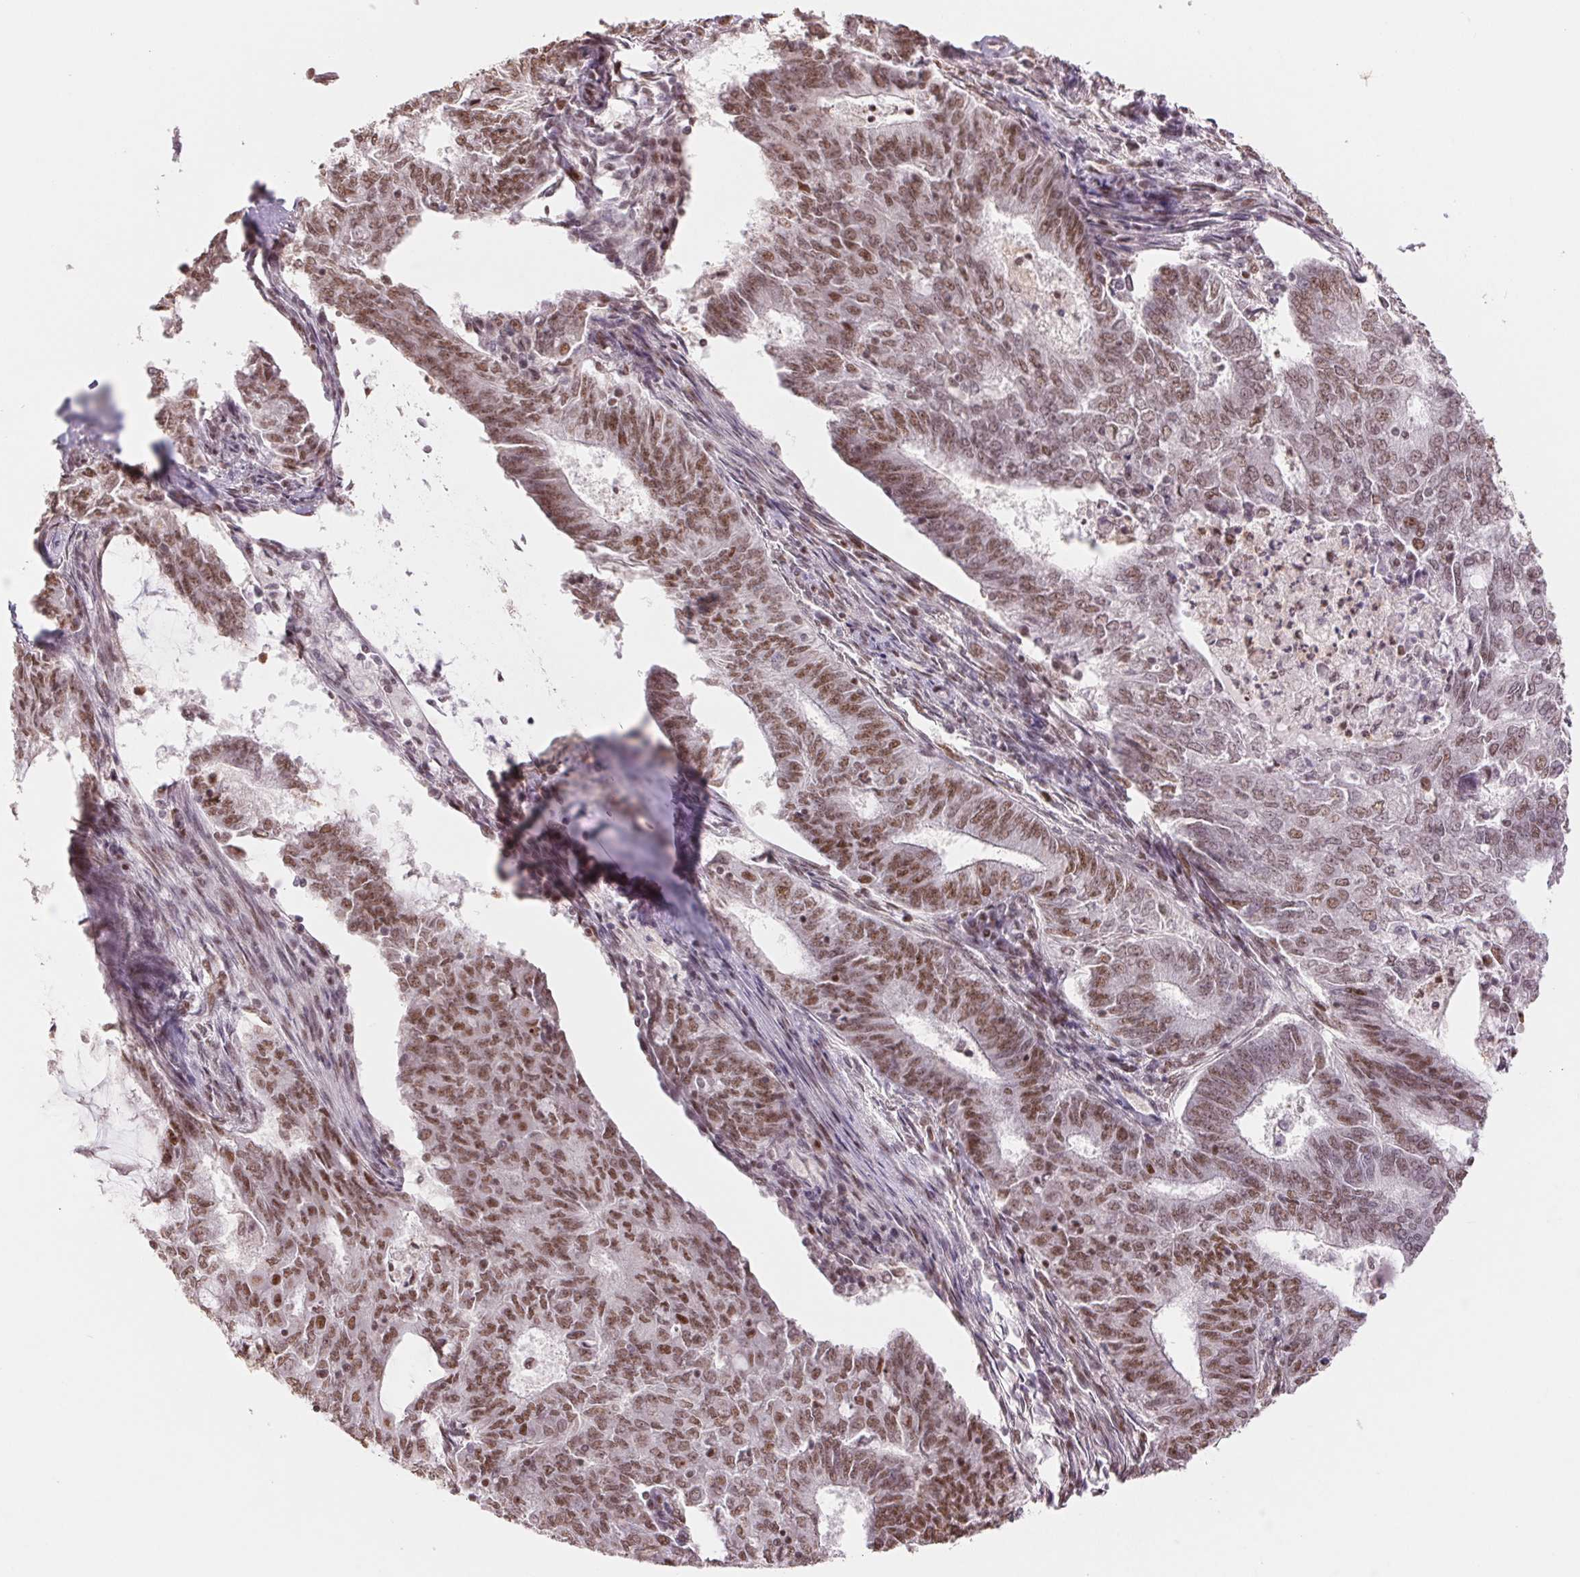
{"staining": {"intensity": "moderate", "quantity": ">75%", "location": "nuclear"}, "tissue": "endometrial cancer", "cell_type": "Tumor cells", "image_type": "cancer", "snomed": [{"axis": "morphology", "description": "Adenocarcinoma, NOS"}, {"axis": "topography", "description": "Endometrium"}], "caption": "Endometrial adenocarcinoma stained for a protein (brown) reveals moderate nuclear positive positivity in approximately >75% of tumor cells.", "gene": "SREK1", "patient": {"sex": "female", "age": 62}}